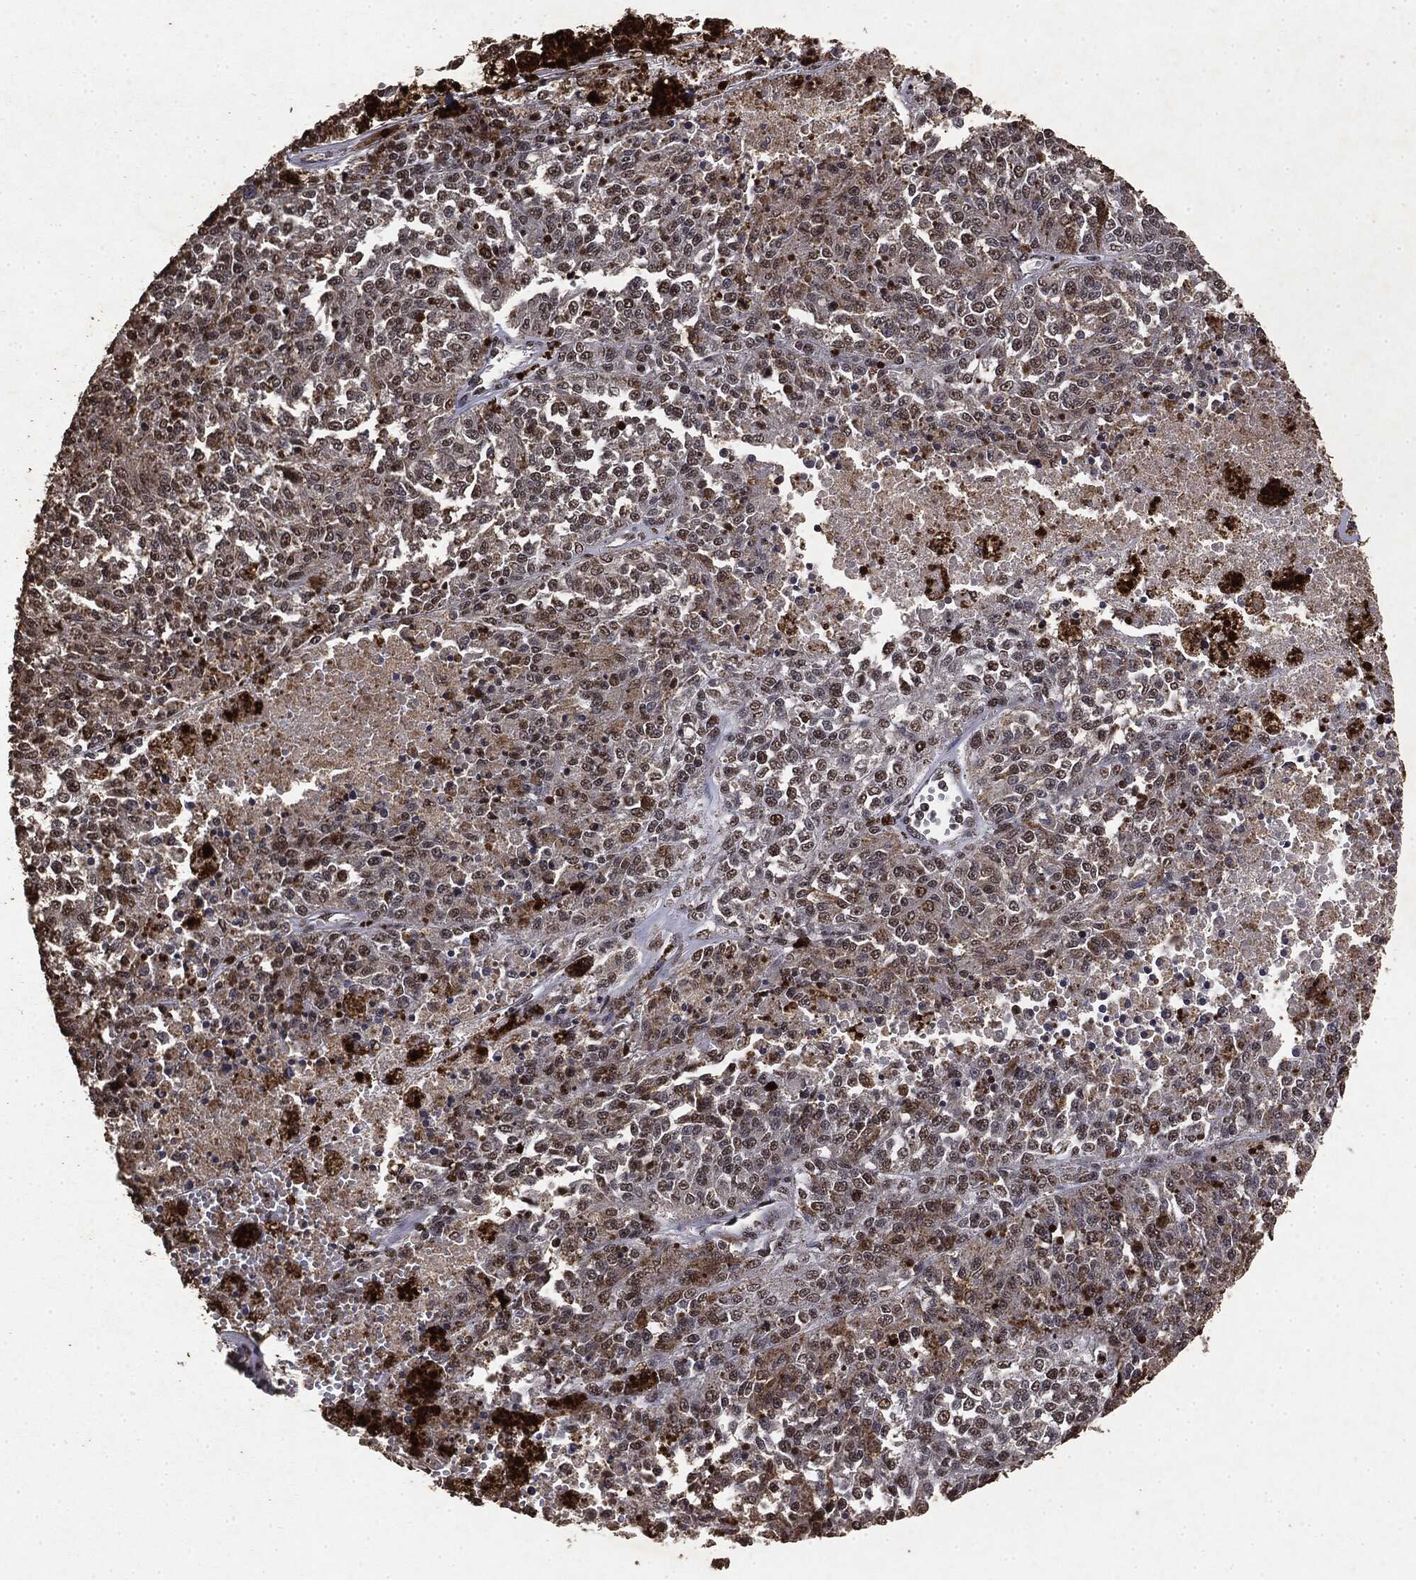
{"staining": {"intensity": "weak", "quantity": "25%-75%", "location": "nuclear"}, "tissue": "melanoma", "cell_type": "Tumor cells", "image_type": "cancer", "snomed": [{"axis": "morphology", "description": "Malignant melanoma, Metastatic site"}, {"axis": "topography", "description": "Lymph node"}], "caption": "There is low levels of weak nuclear staining in tumor cells of malignant melanoma (metastatic site), as demonstrated by immunohistochemical staining (brown color).", "gene": "RAD18", "patient": {"sex": "female", "age": 64}}